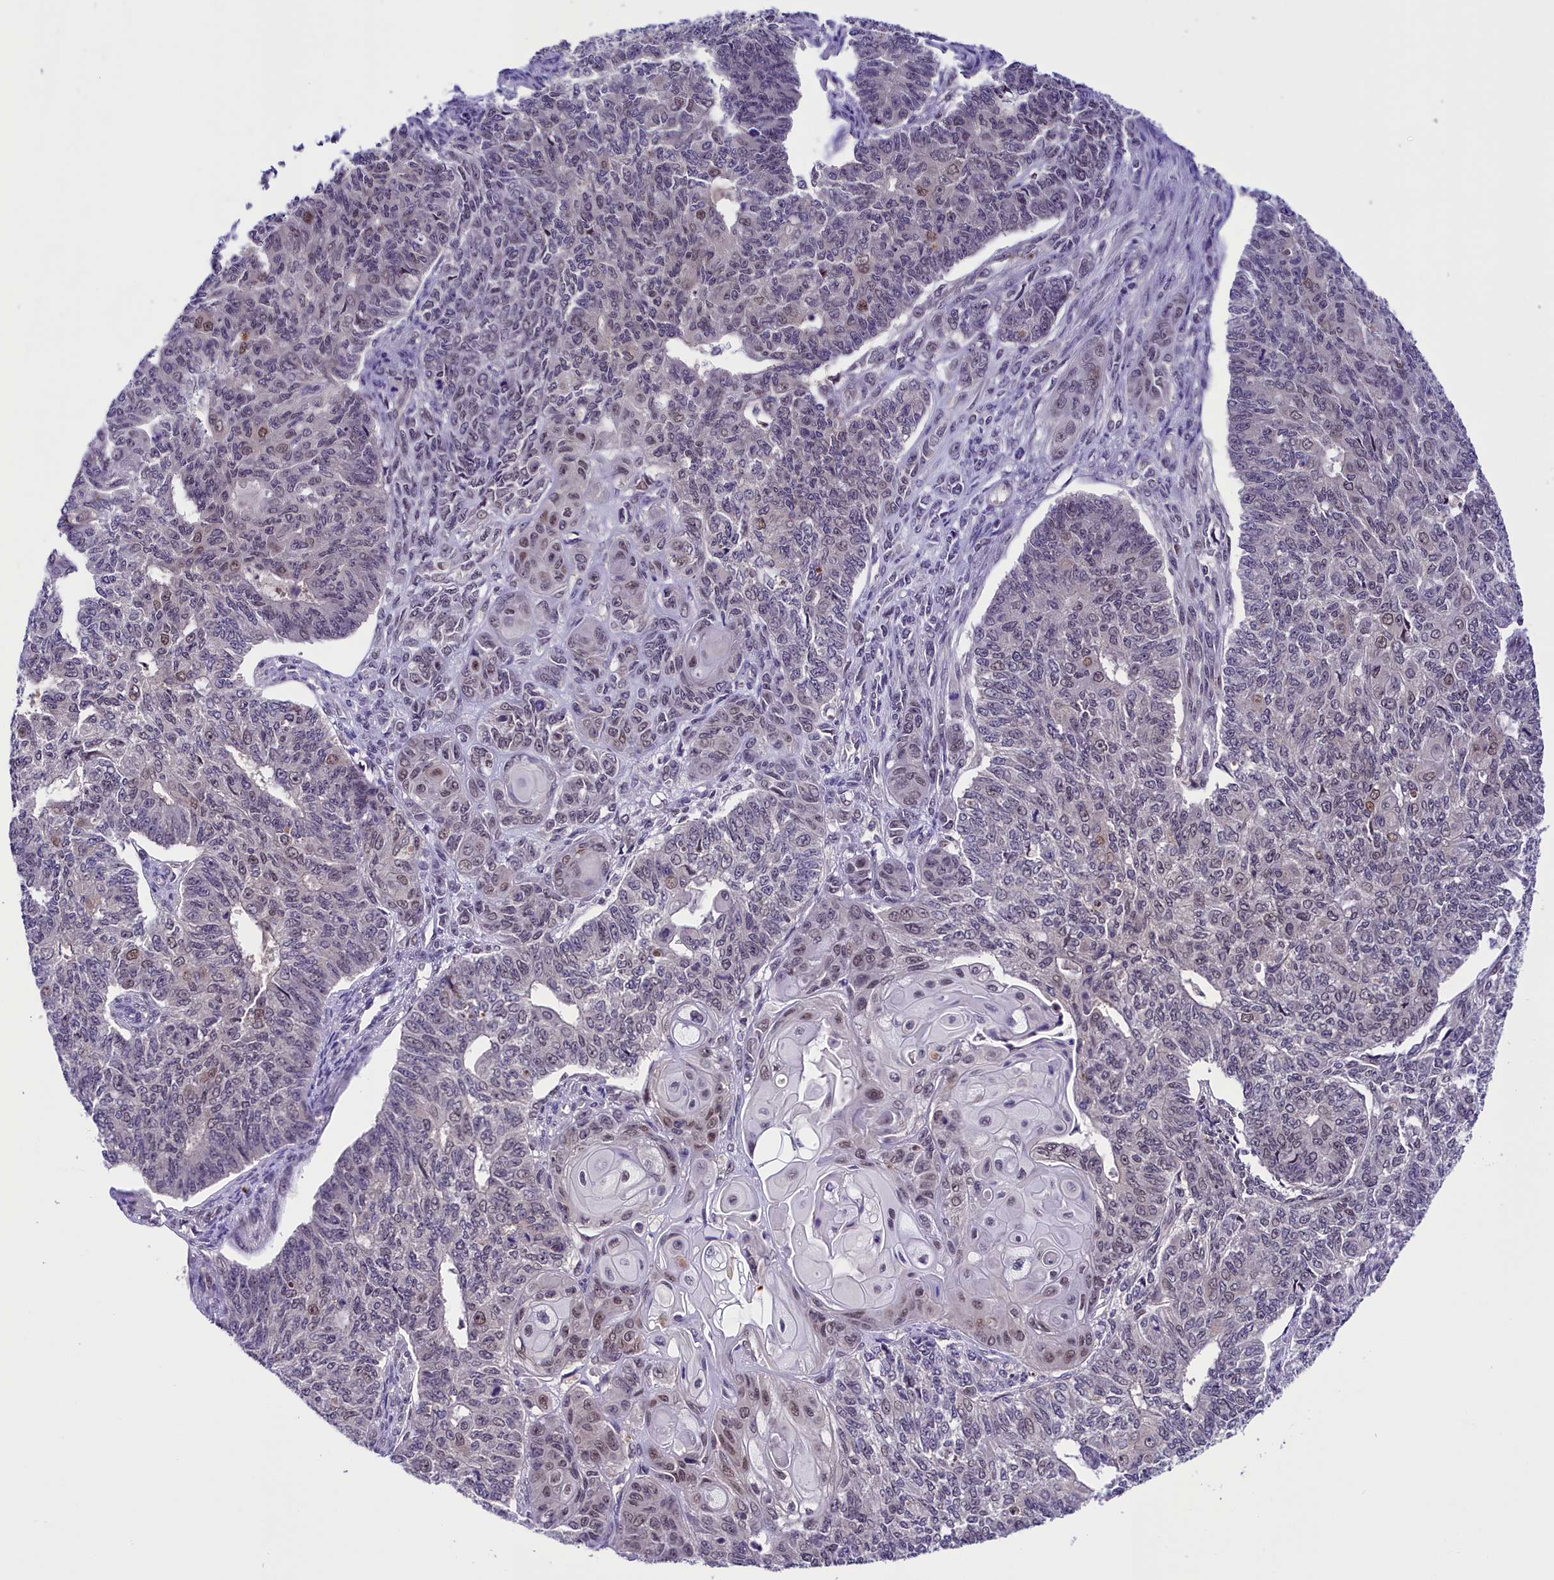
{"staining": {"intensity": "weak", "quantity": "25%-75%", "location": "nuclear"}, "tissue": "endometrial cancer", "cell_type": "Tumor cells", "image_type": "cancer", "snomed": [{"axis": "morphology", "description": "Adenocarcinoma, NOS"}, {"axis": "topography", "description": "Endometrium"}], "caption": "Endometrial adenocarcinoma stained with DAB (3,3'-diaminobenzidine) immunohistochemistry (IHC) displays low levels of weak nuclear expression in about 25%-75% of tumor cells.", "gene": "IQCN", "patient": {"sex": "female", "age": 32}}